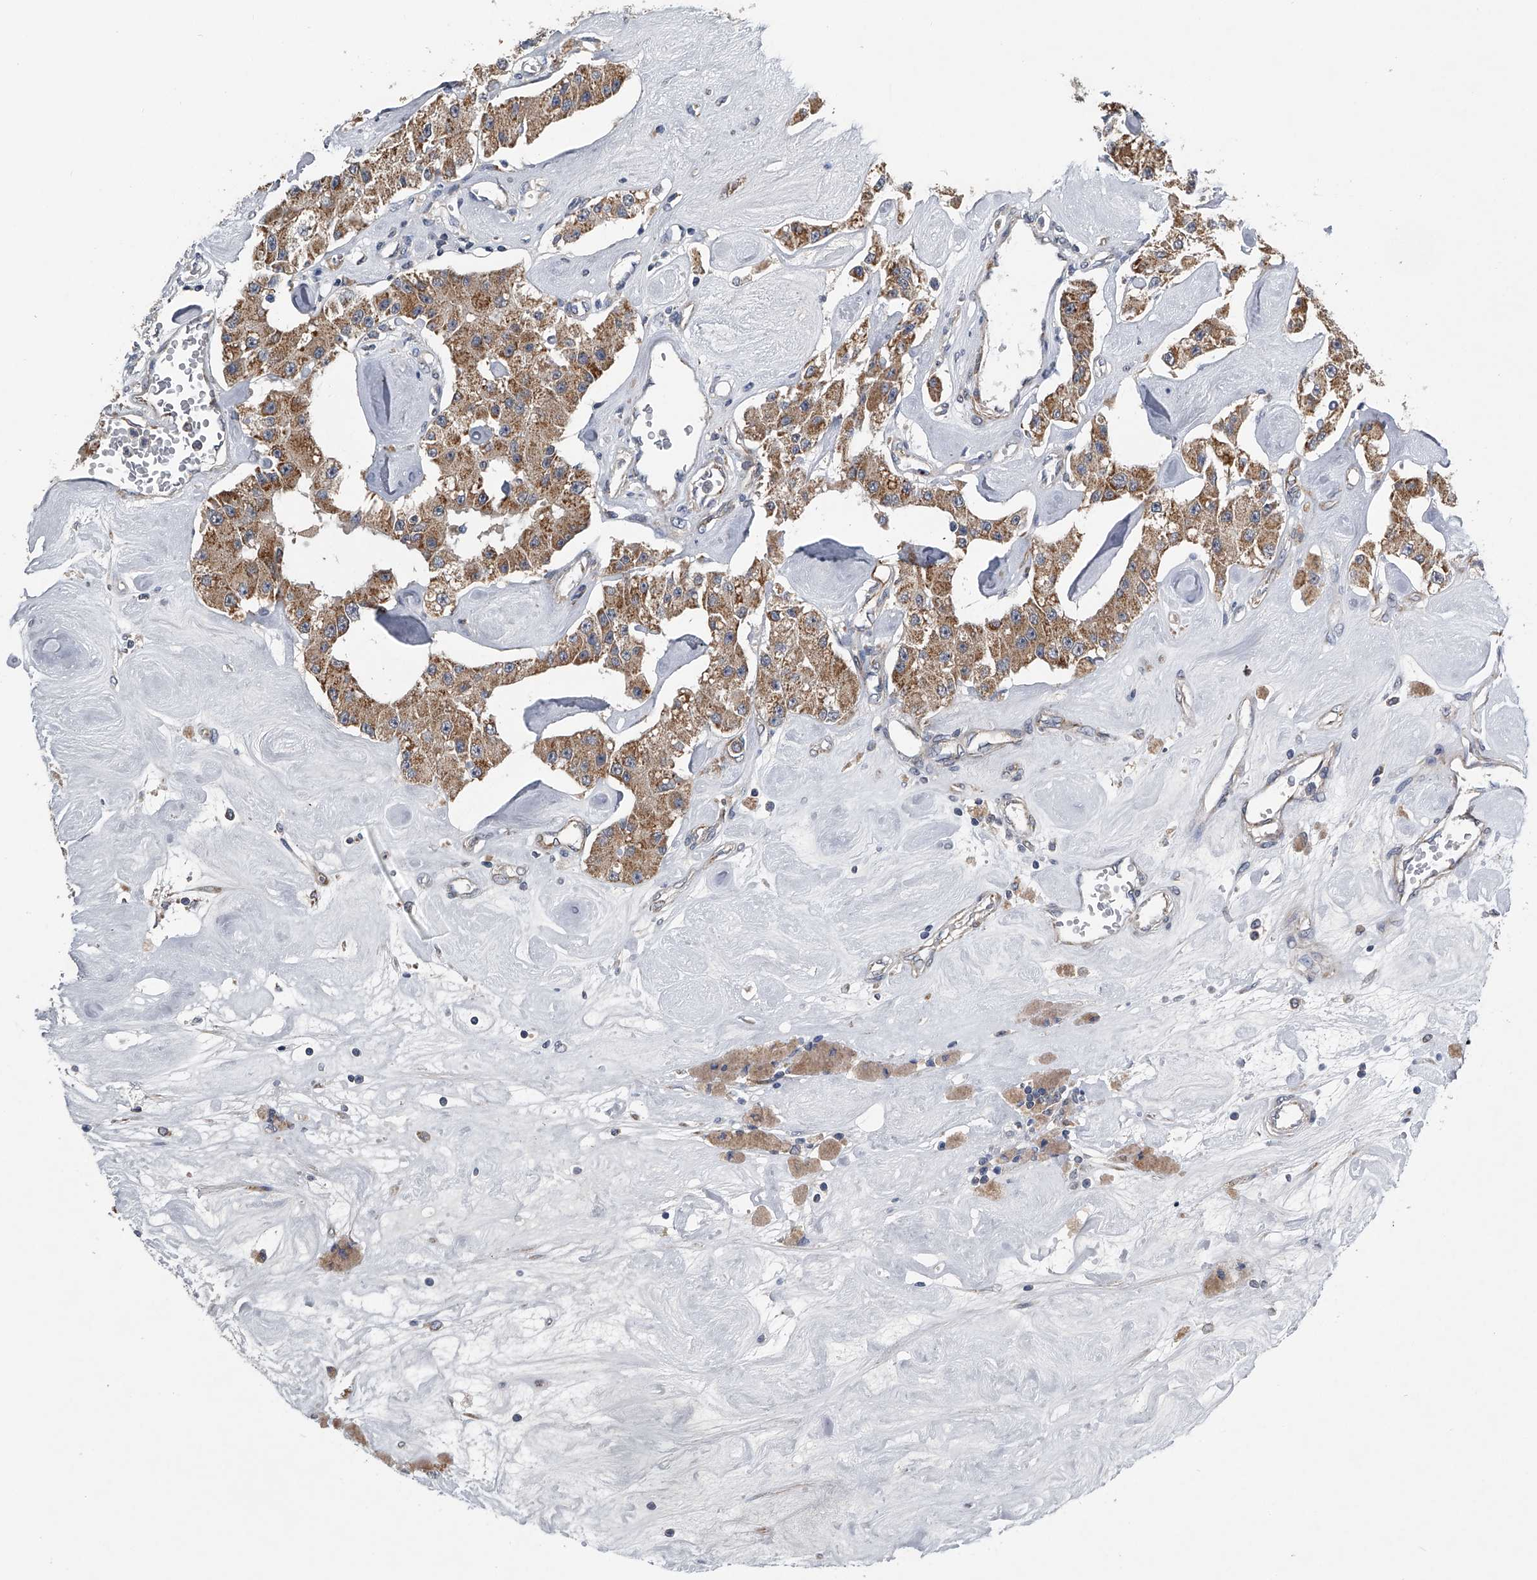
{"staining": {"intensity": "moderate", "quantity": ">75%", "location": "cytoplasmic/membranous"}, "tissue": "carcinoid", "cell_type": "Tumor cells", "image_type": "cancer", "snomed": [{"axis": "morphology", "description": "Carcinoid, malignant, NOS"}, {"axis": "topography", "description": "Pancreas"}], "caption": "Protein analysis of carcinoid tissue shows moderate cytoplasmic/membranous staining in approximately >75% of tumor cells.", "gene": "LYRM4", "patient": {"sex": "male", "age": 41}}